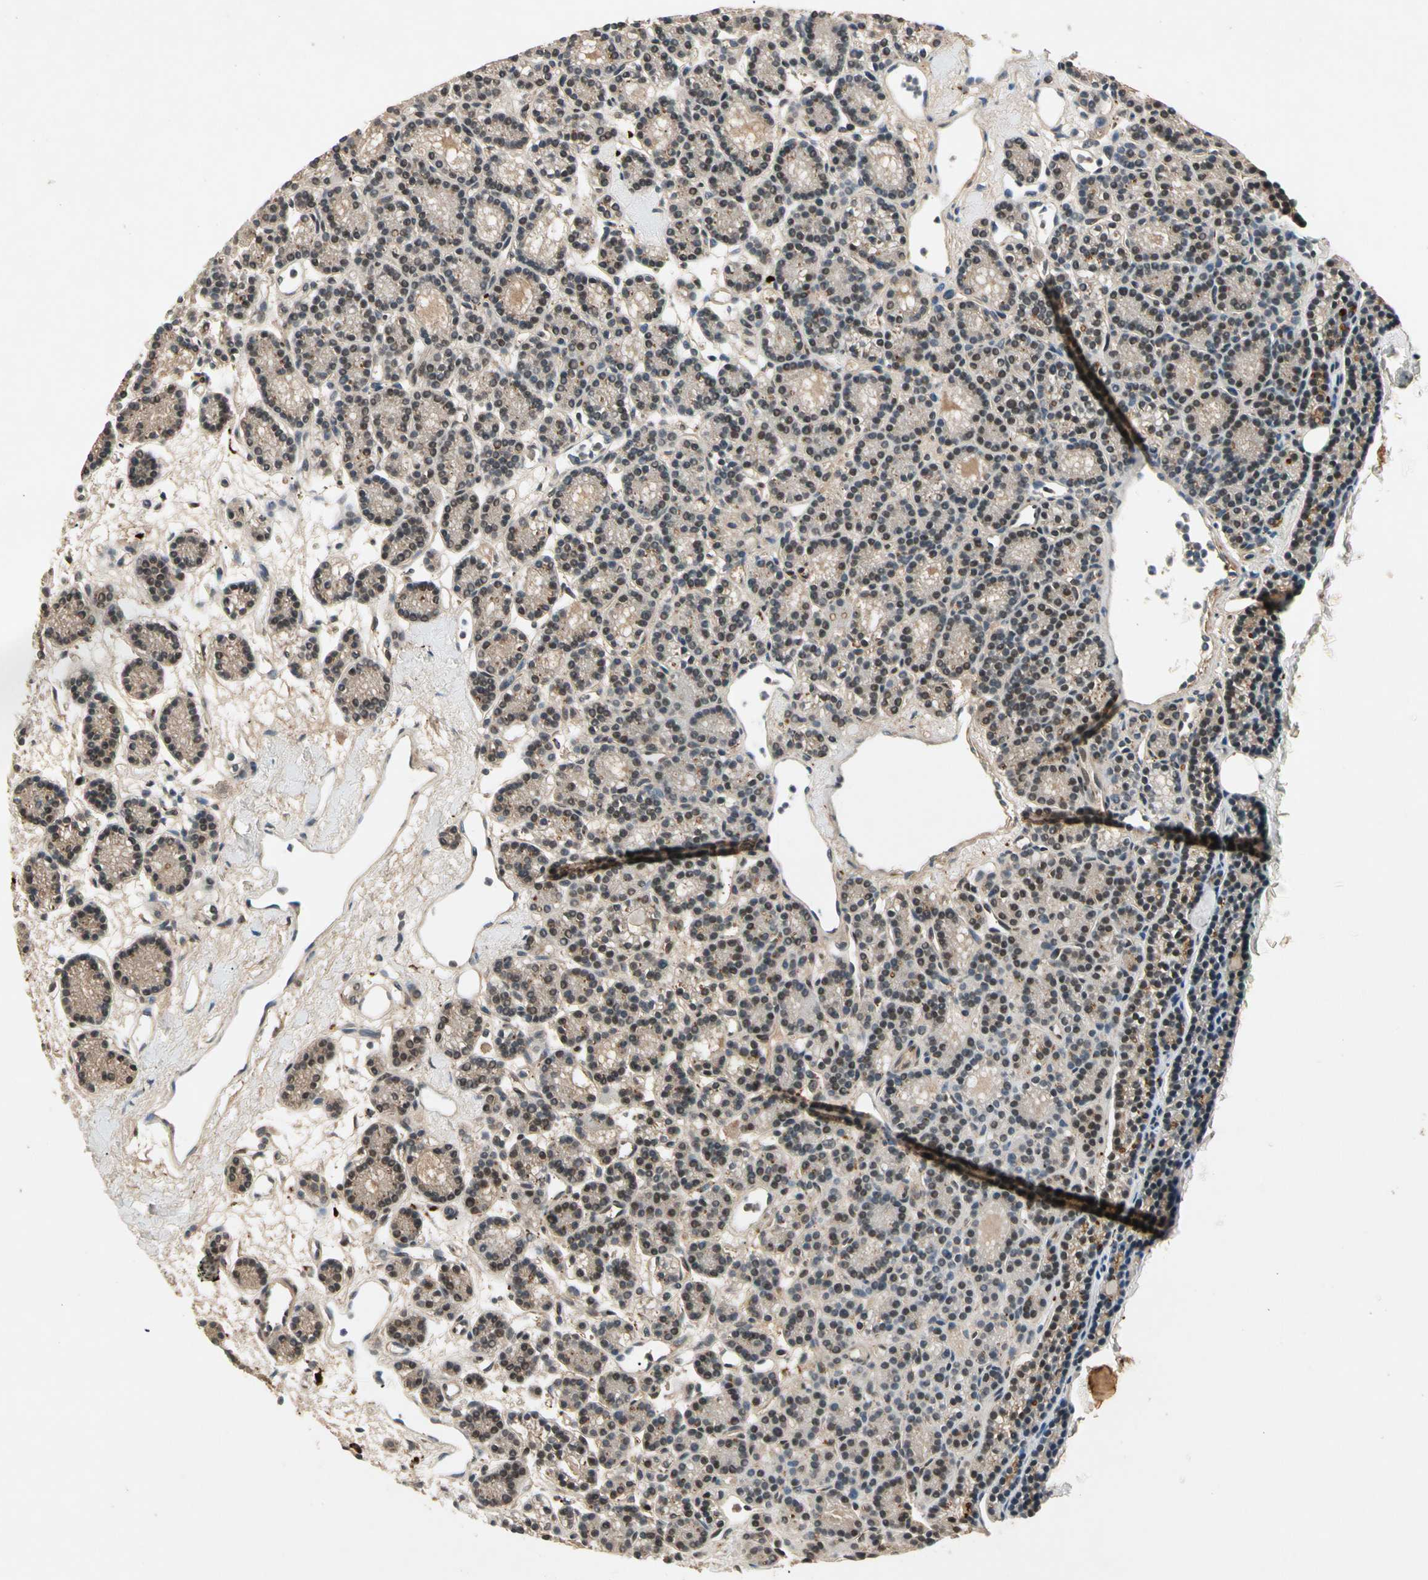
{"staining": {"intensity": "weak", "quantity": ">75%", "location": "cytoplasmic/membranous"}, "tissue": "parathyroid gland", "cell_type": "Glandular cells", "image_type": "normal", "snomed": [{"axis": "morphology", "description": "Normal tissue, NOS"}, {"axis": "topography", "description": "Parathyroid gland"}], "caption": "Normal parathyroid gland demonstrates weak cytoplasmic/membranous staining in approximately >75% of glandular cells, visualized by immunohistochemistry. (Stains: DAB (3,3'-diaminobenzidine) in brown, nuclei in blue, Microscopy: brightfield microscopy at high magnification).", "gene": "ROCK2", "patient": {"sex": "male", "age": 85}}